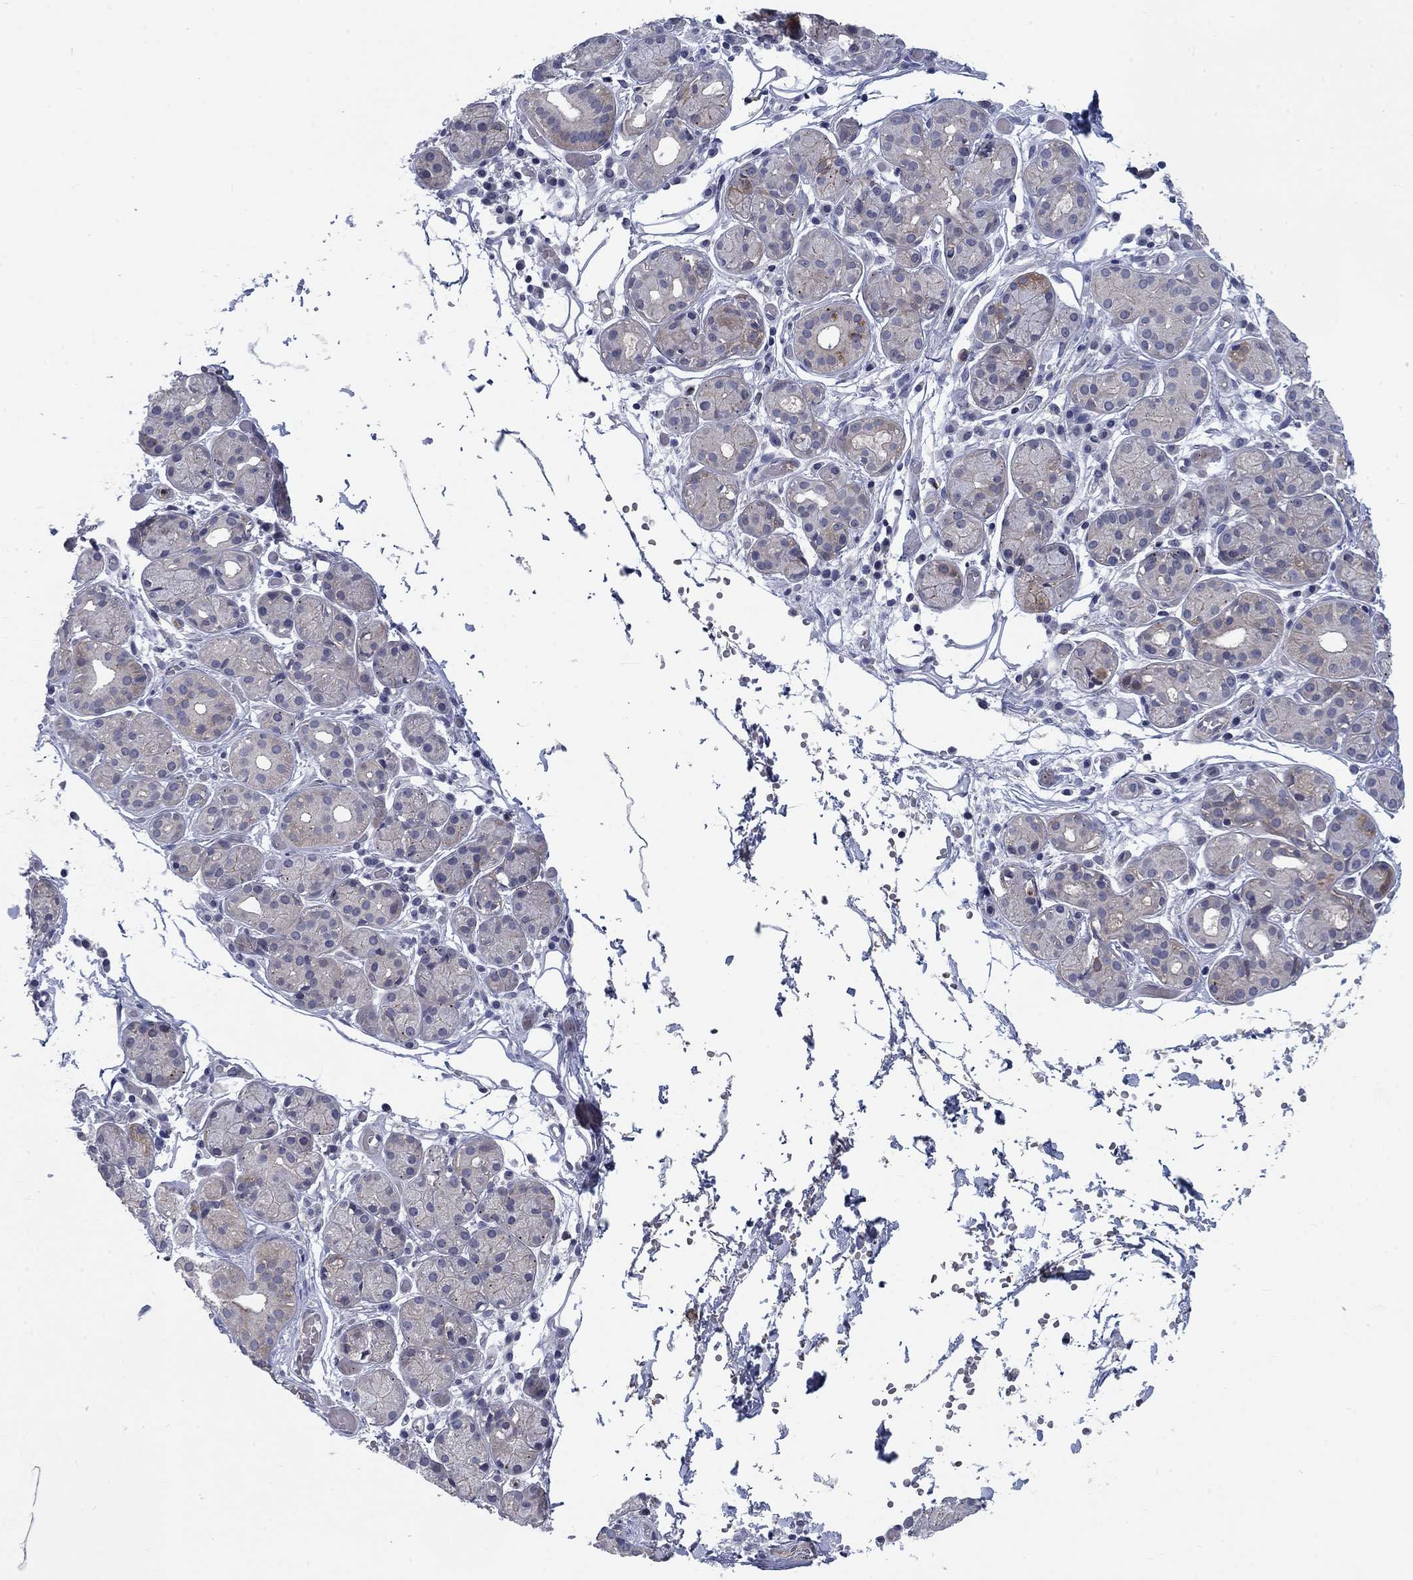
{"staining": {"intensity": "weak", "quantity": "<25%", "location": "cytoplasmic/membranous"}, "tissue": "salivary gland", "cell_type": "Glandular cells", "image_type": "normal", "snomed": [{"axis": "morphology", "description": "Normal tissue, NOS"}, {"axis": "topography", "description": "Salivary gland"}, {"axis": "topography", "description": "Peripheral nerve tissue"}], "caption": "Glandular cells show no significant protein expression in normal salivary gland. (DAB (3,3'-diaminobenzidine) immunohistochemistry (IHC) with hematoxylin counter stain).", "gene": "KIF15", "patient": {"sex": "male", "age": 71}}